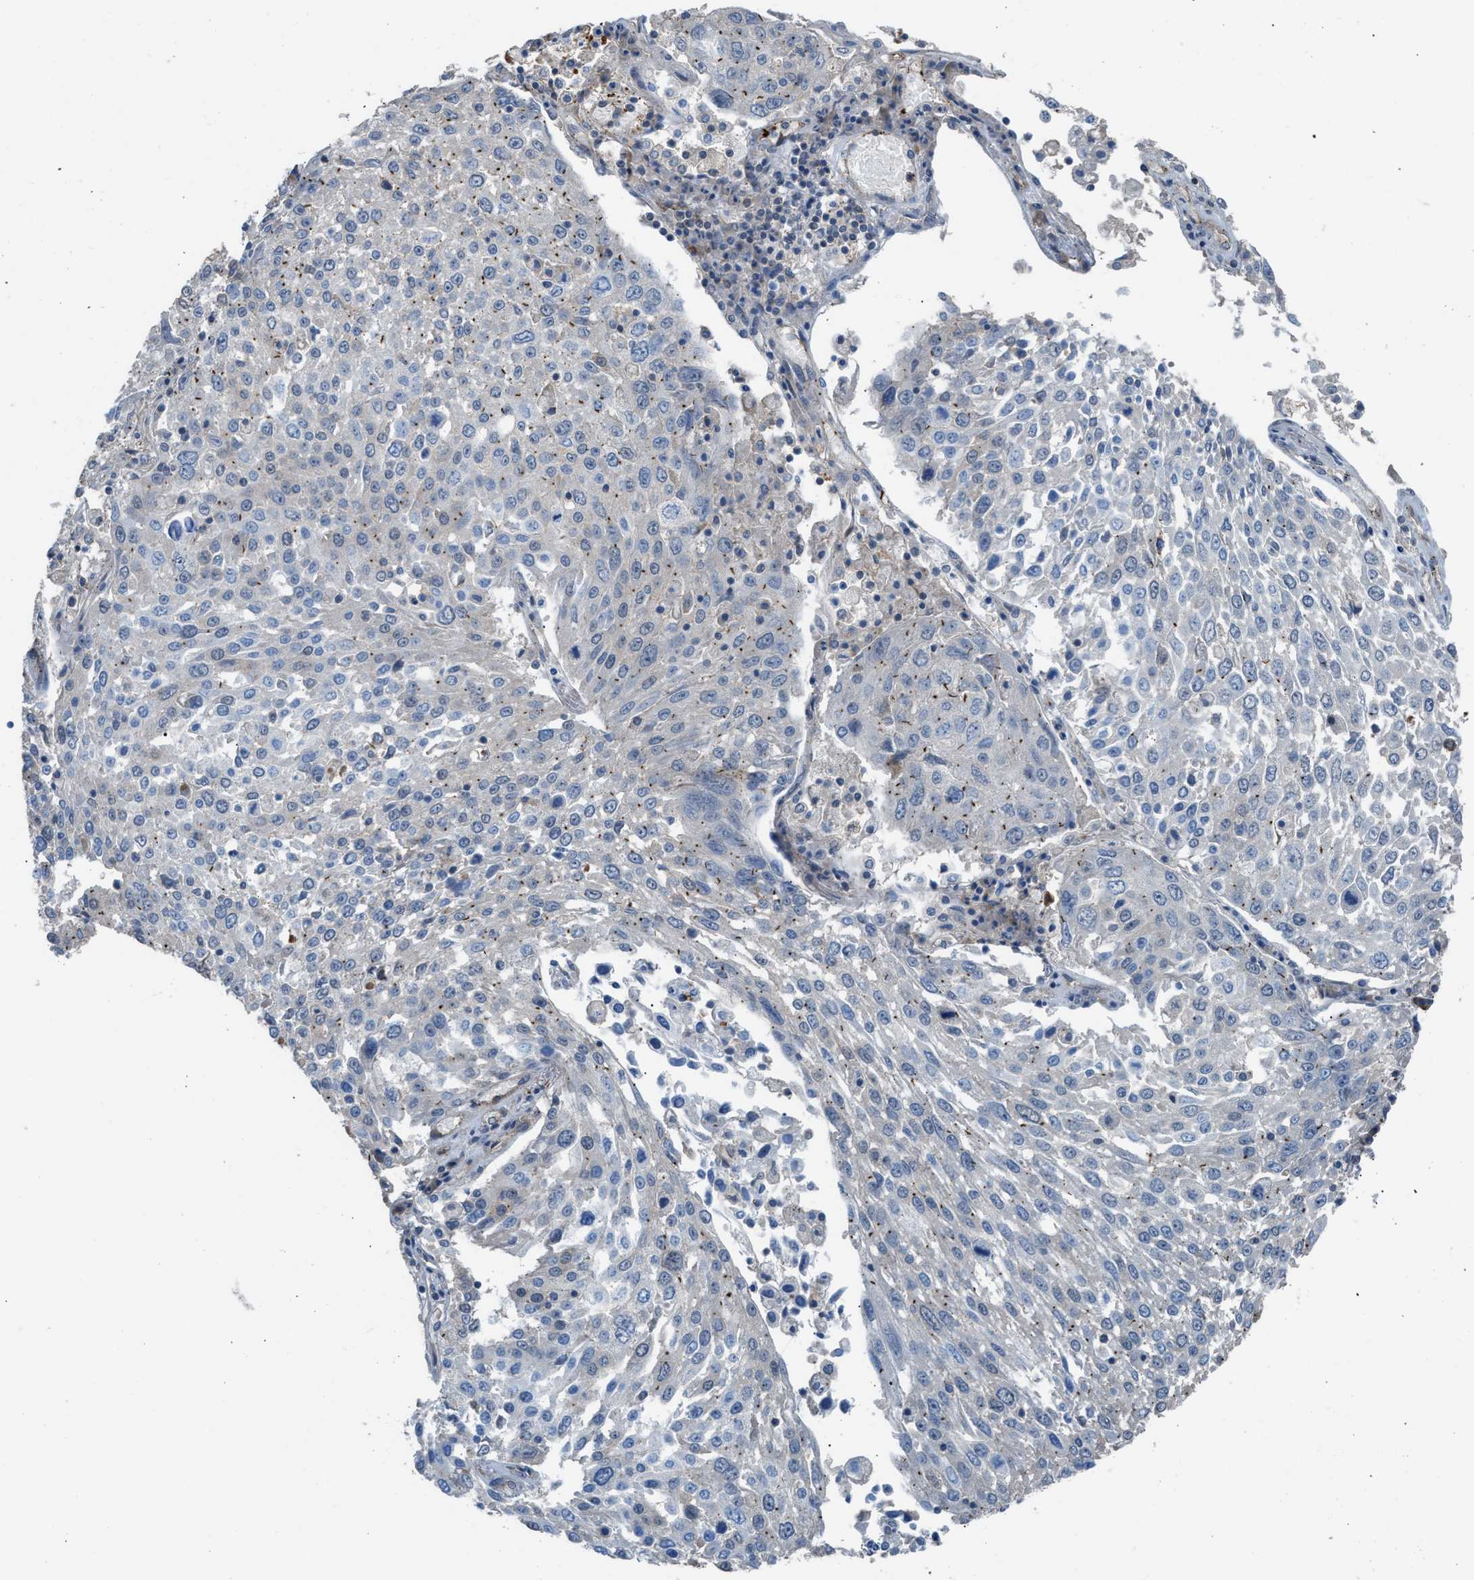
{"staining": {"intensity": "moderate", "quantity": "25%-75%", "location": "cytoplasmic/membranous"}, "tissue": "lung cancer", "cell_type": "Tumor cells", "image_type": "cancer", "snomed": [{"axis": "morphology", "description": "Squamous cell carcinoma, NOS"}, {"axis": "topography", "description": "Lung"}], "caption": "Squamous cell carcinoma (lung) stained with DAB IHC exhibits medium levels of moderate cytoplasmic/membranous staining in approximately 25%-75% of tumor cells. The protein is shown in brown color, while the nuclei are stained blue.", "gene": "CRTC1", "patient": {"sex": "male", "age": 65}}